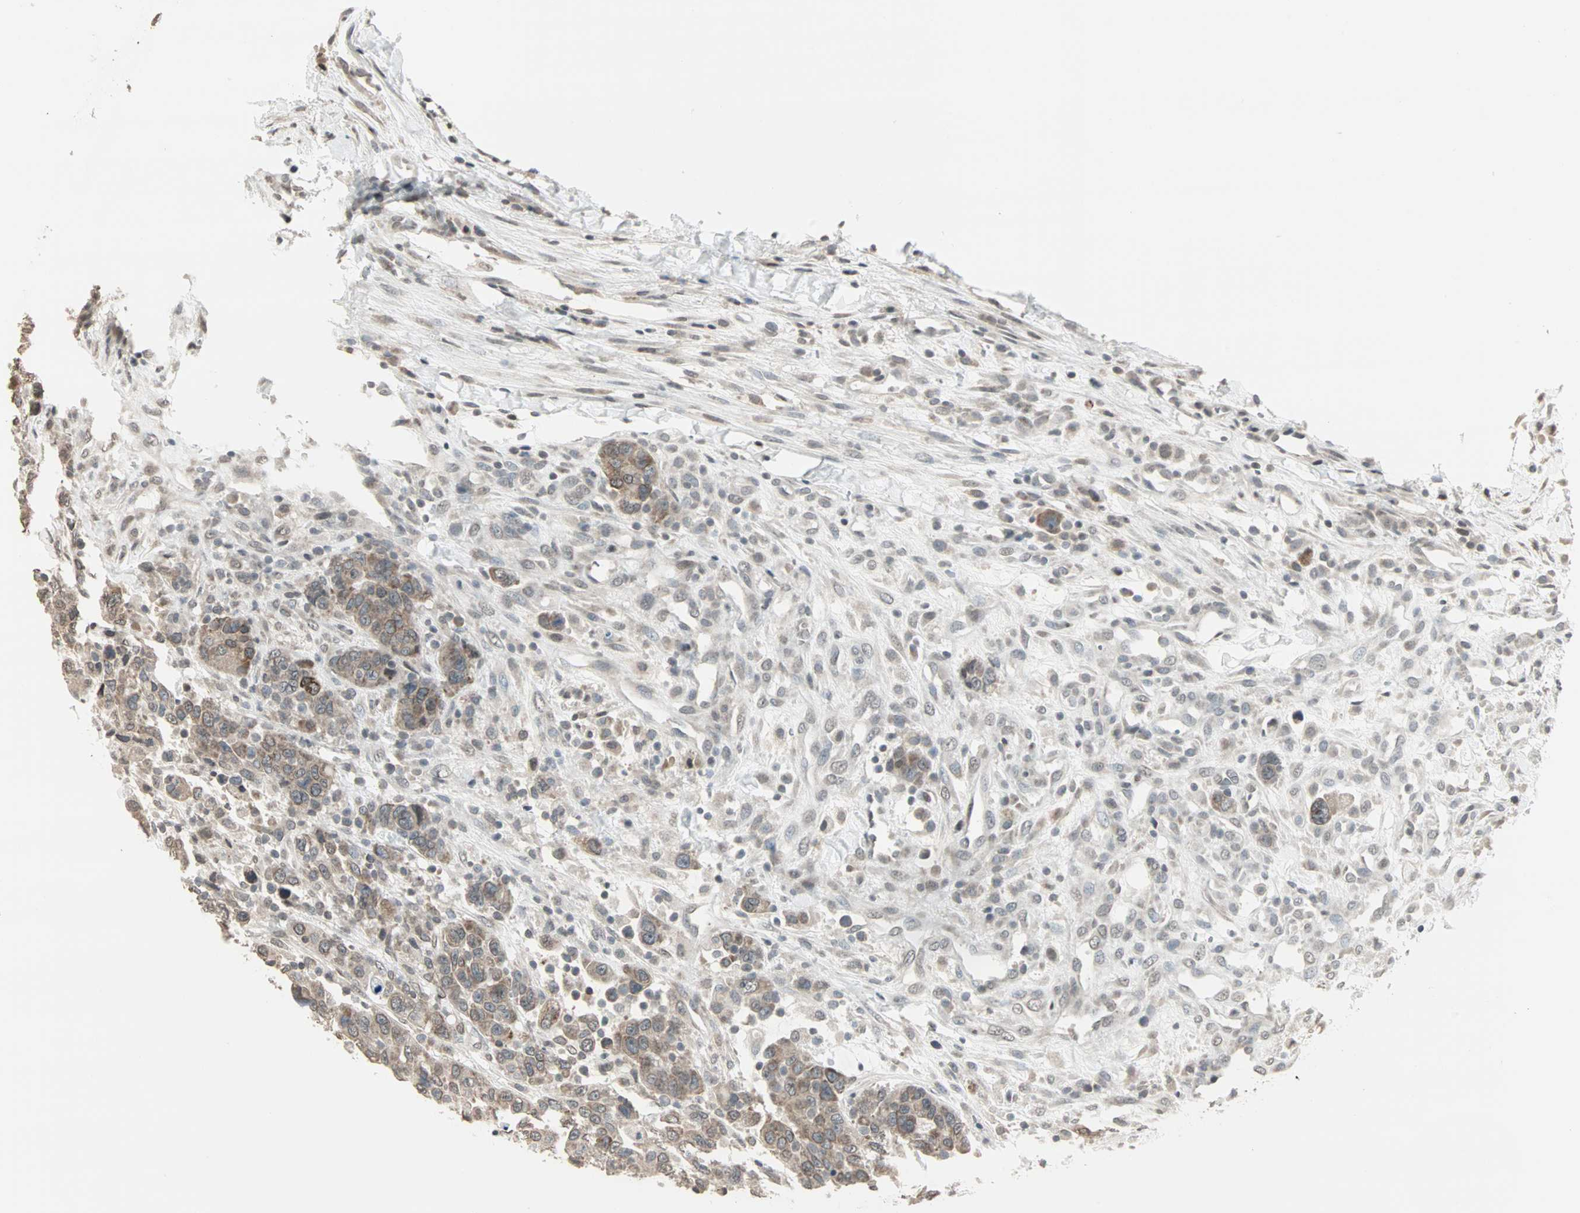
{"staining": {"intensity": "moderate", "quantity": "25%-75%", "location": "cytoplasmic/membranous,nuclear"}, "tissue": "breast cancer", "cell_type": "Tumor cells", "image_type": "cancer", "snomed": [{"axis": "morphology", "description": "Duct carcinoma"}, {"axis": "topography", "description": "Breast"}], "caption": "IHC histopathology image of neoplastic tissue: breast cancer (infiltrating ductal carcinoma) stained using immunohistochemistry demonstrates medium levels of moderate protein expression localized specifically in the cytoplasmic/membranous and nuclear of tumor cells, appearing as a cytoplasmic/membranous and nuclear brown color.", "gene": "CBLC", "patient": {"sex": "female", "age": 37}}